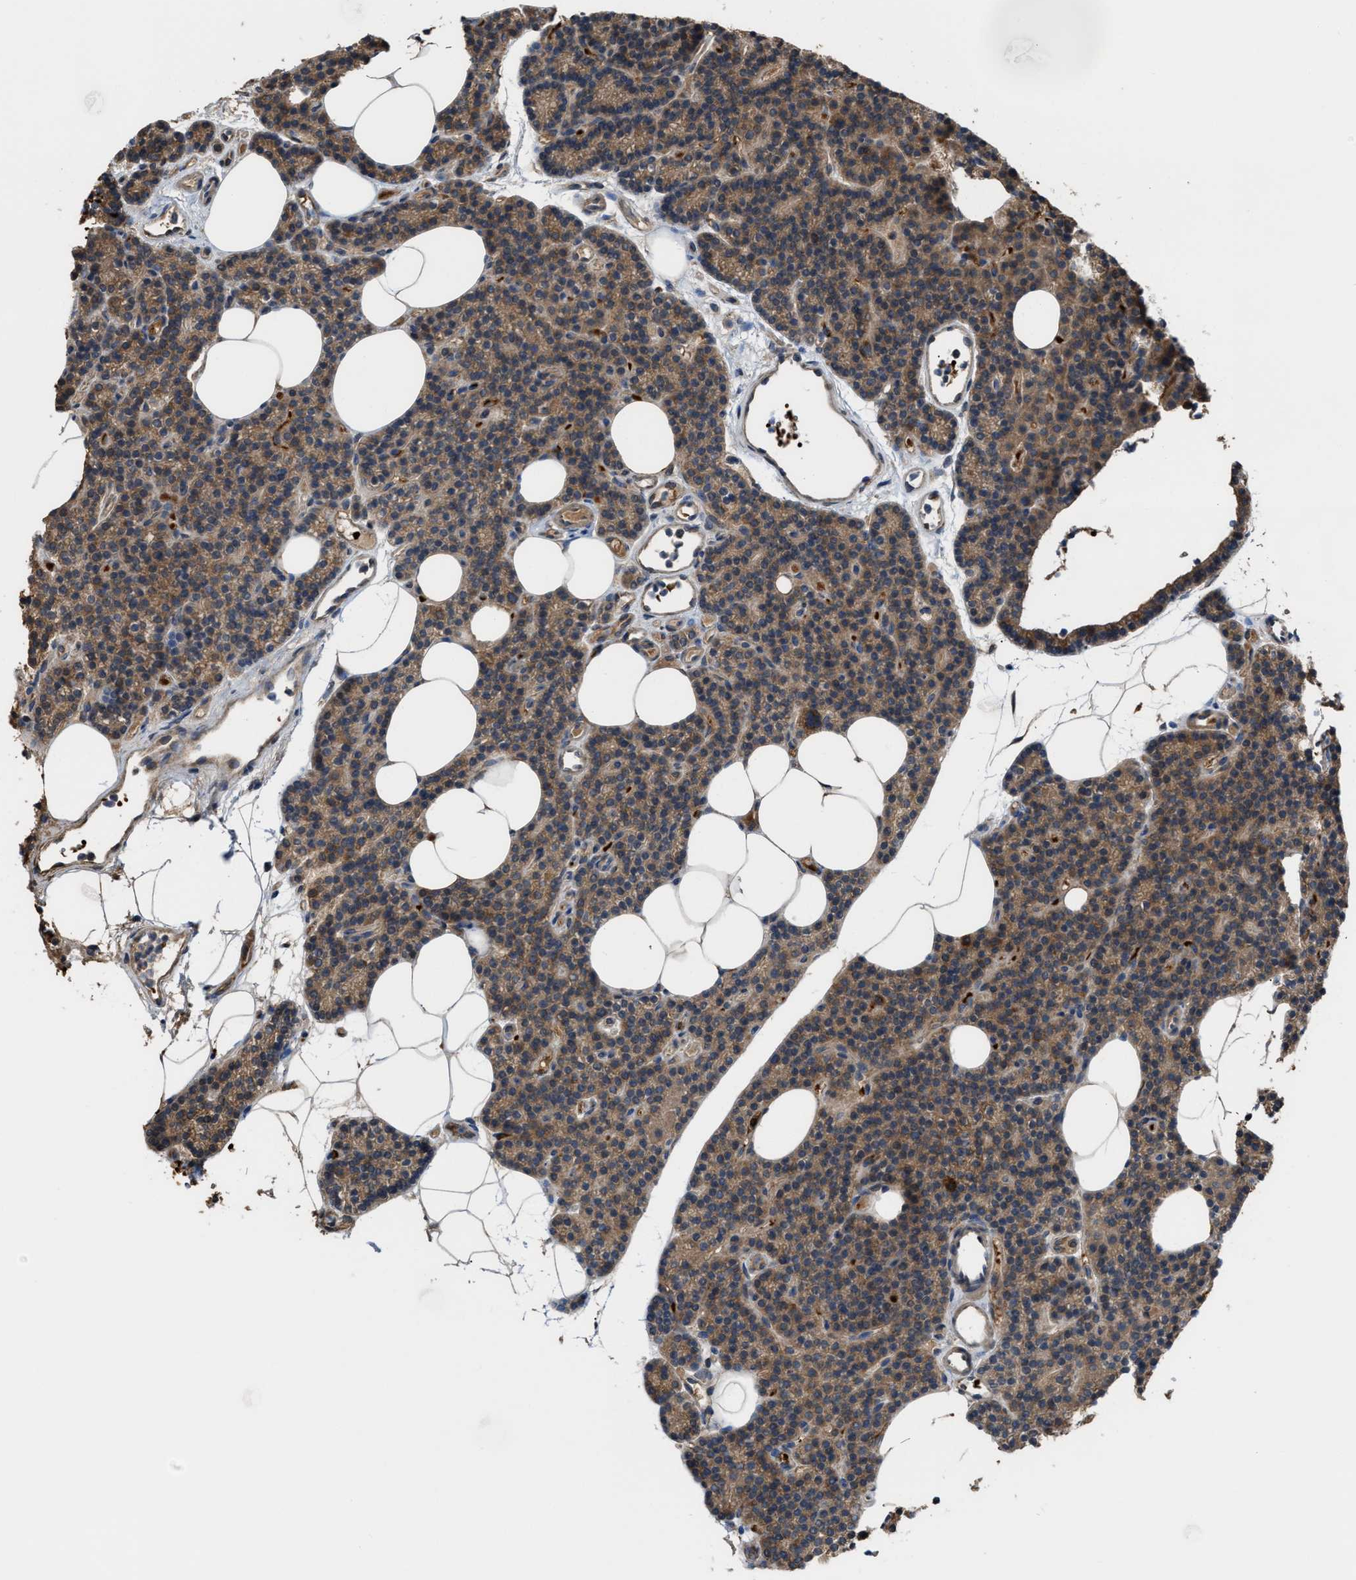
{"staining": {"intensity": "moderate", "quantity": ">75%", "location": "cytoplasmic/membranous"}, "tissue": "parathyroid gland", "cell_type": "Glandular cells", "image_type": "normal", "snomed": [{"axis": "morphology", "description": "Normal tissue, NOS"}, {"axis": "morphology", "description": "Adenoma, NOS"}, {"axis": "topography", "description": "Parathyroid gland"}], "caption": "Immunohistochemical staining of benign human parathyroid gland shows moderate cytoplasmic/membranous protein staining in about >75% of glandular cells.", "gene": "SELENOM", "patient": {"sex": "female", "age": 43}}